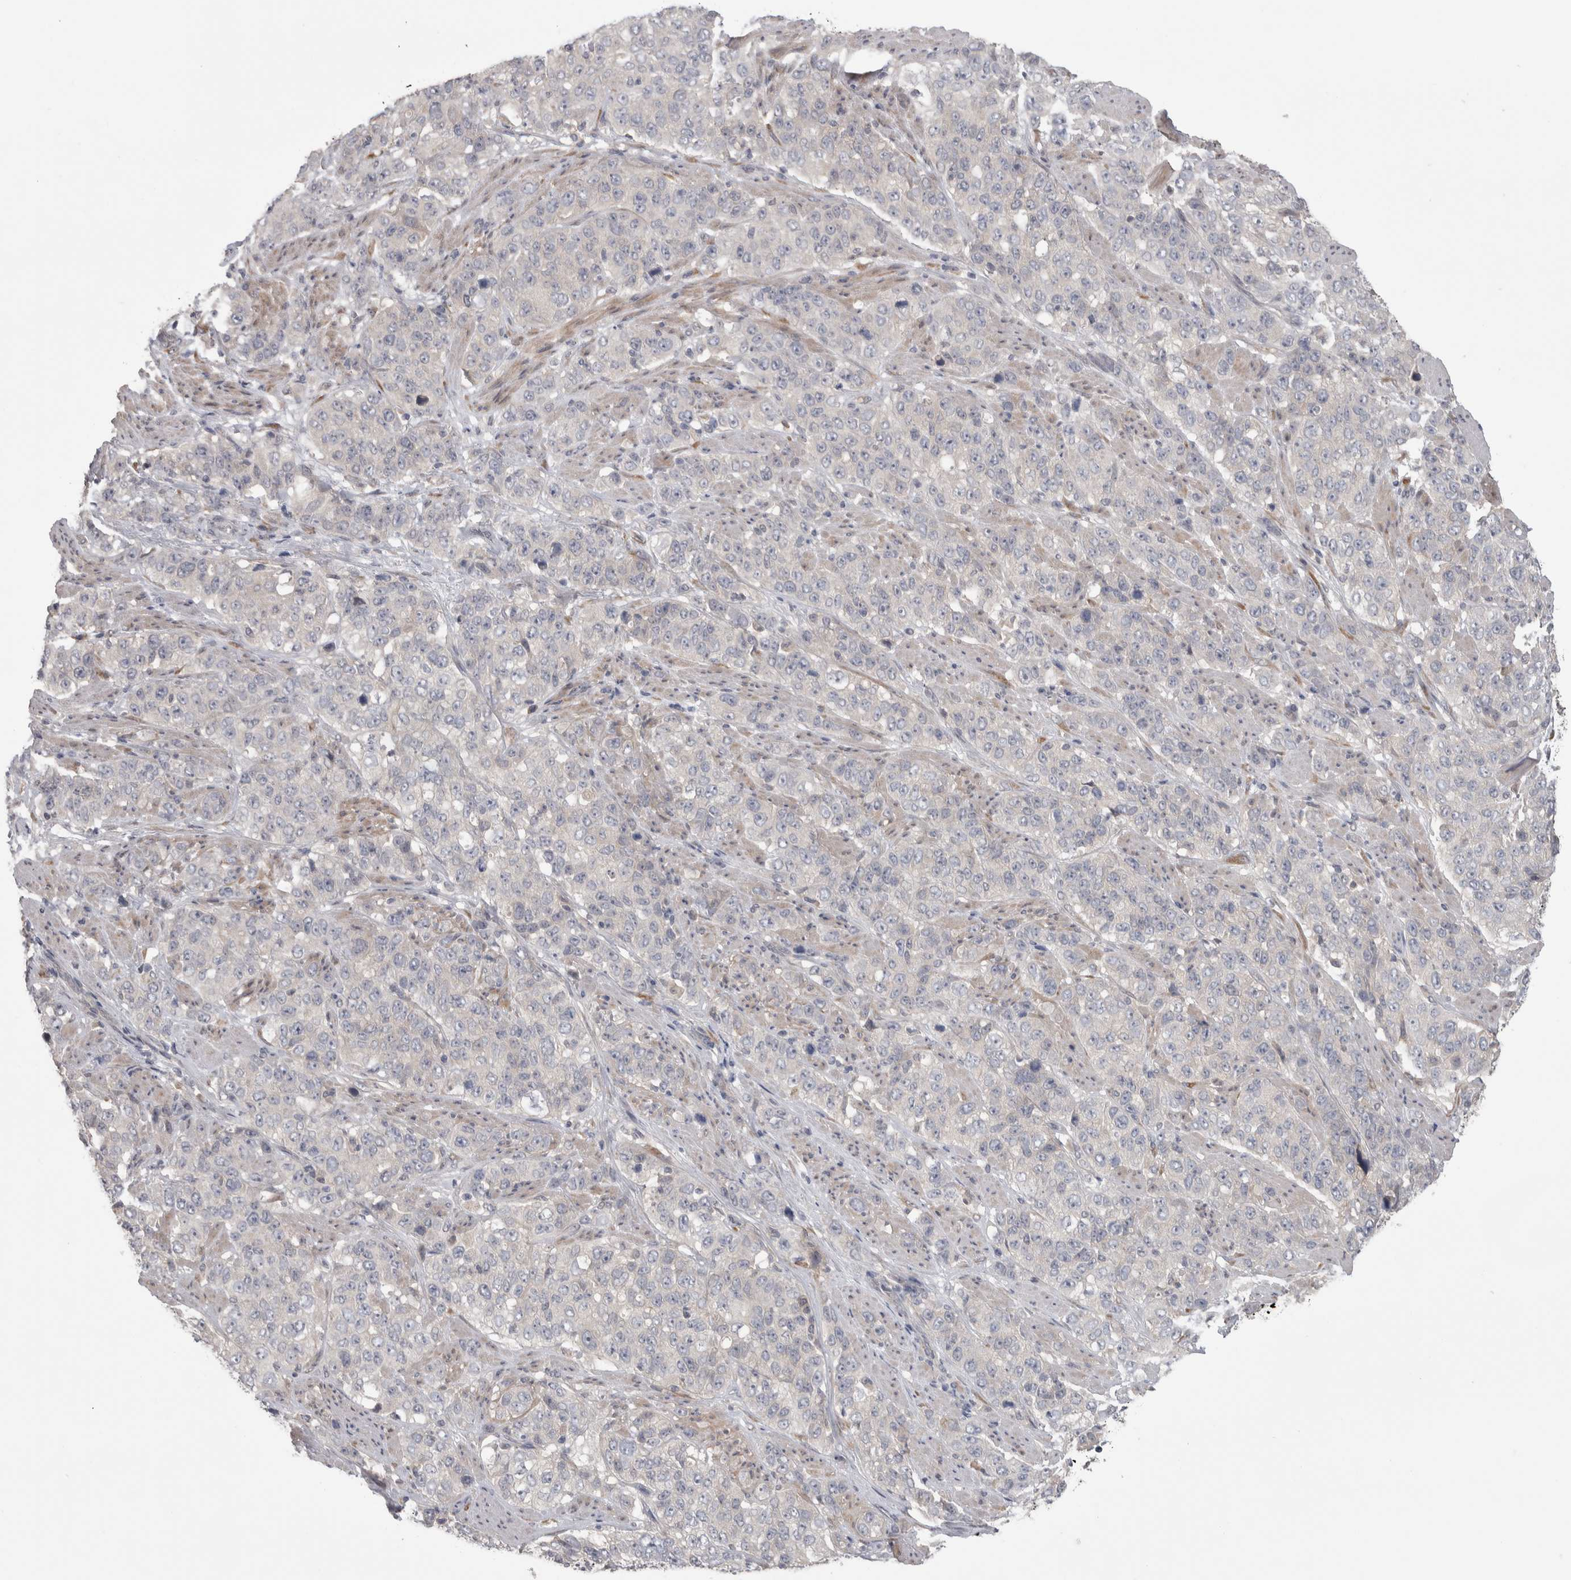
{"staining": {"intensity": "negative", "quantity": "none", "location": "none"}, "tissue": "stomach cancer", "cell_type": "Tumor cells", "image_type": "cancer", "snomed": [{"axis": "morphology", "description": "Adenocarcinoma, NOS"}, {"axis": "topography", "description": "Stomach"}], "caption": "The immunohistochemistry photomicrograph has no significant positivity in tumor cells of stomach cancer (adenocarcinoma) tissue.", "gene": "CUL2", "patient": {"sex": "male", "age": 48}}